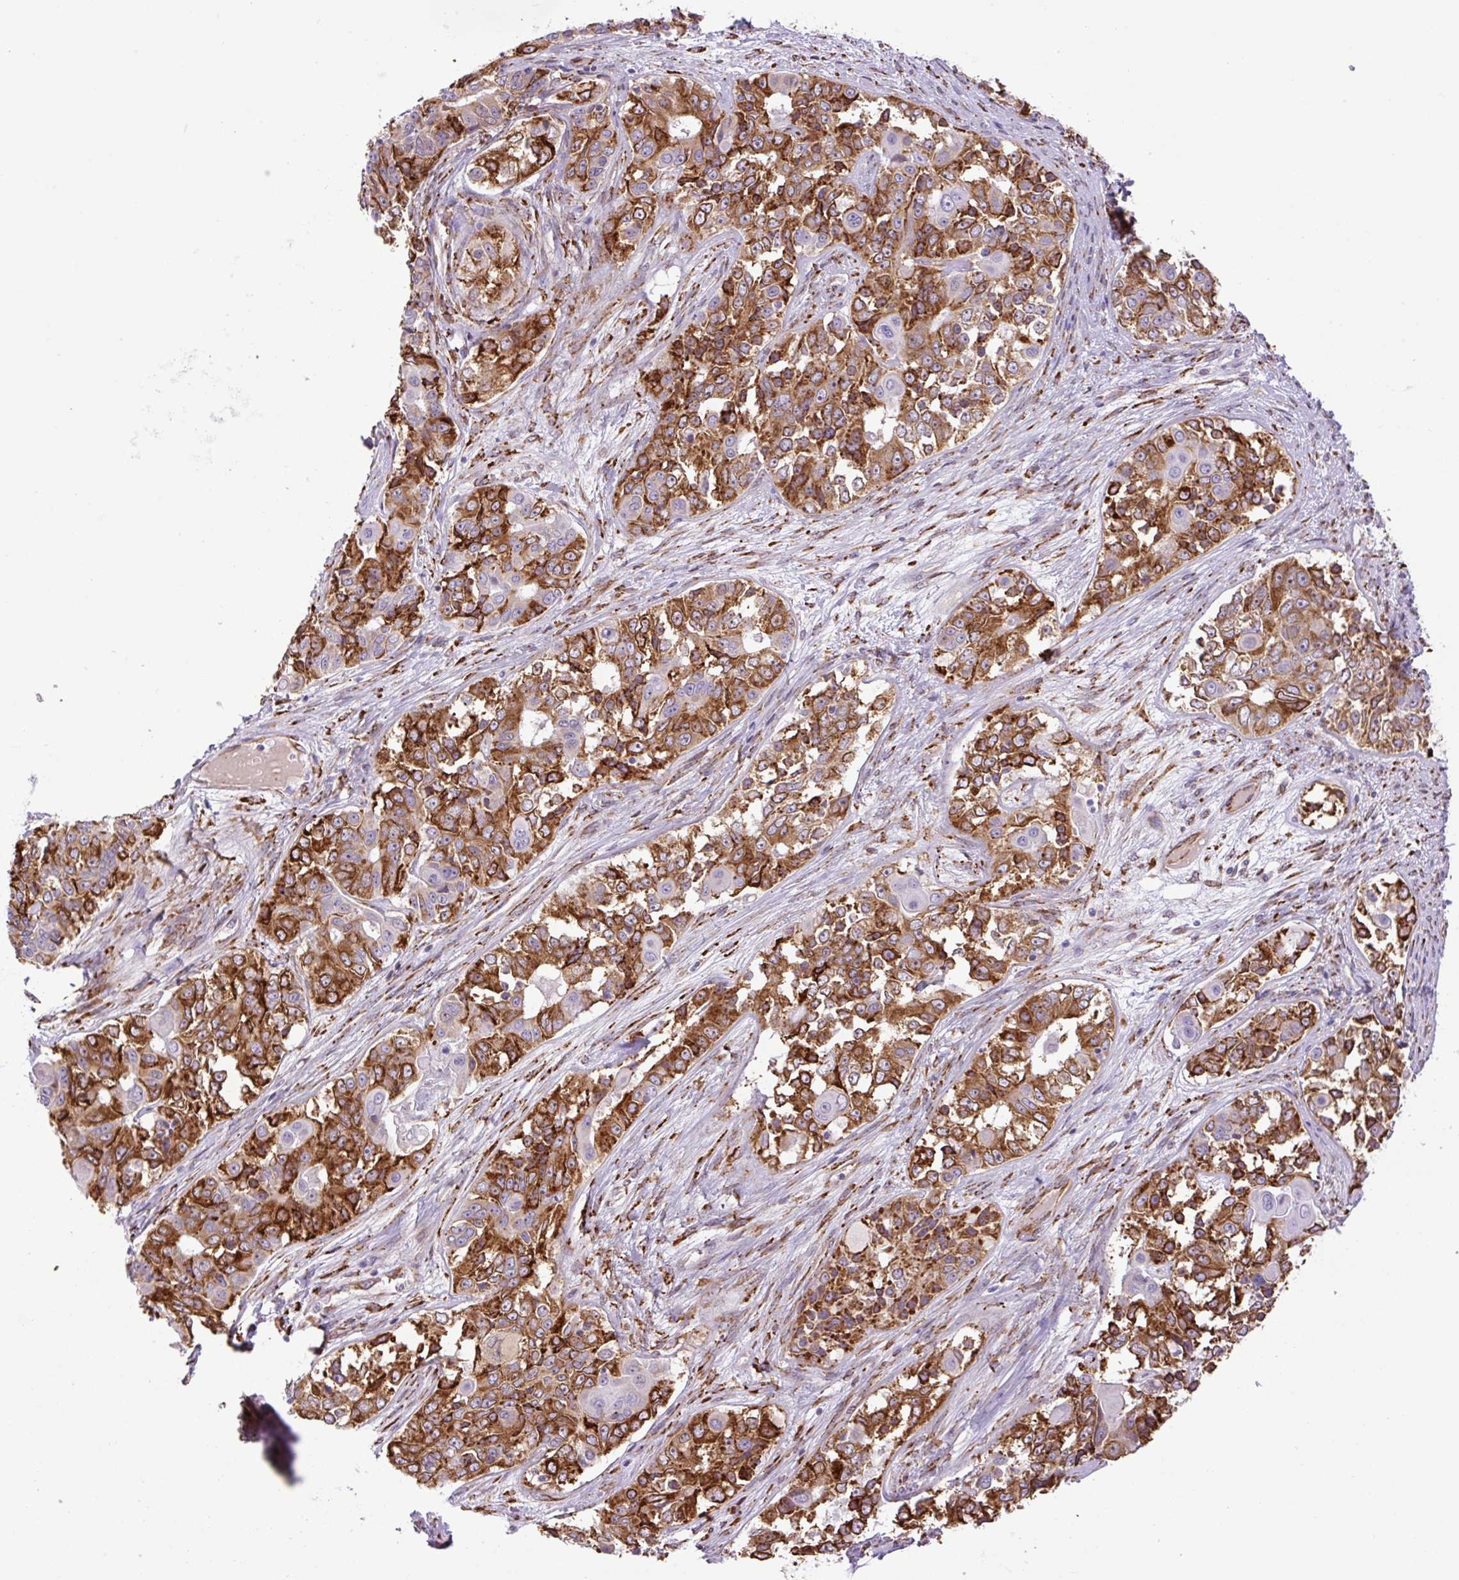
{"staining": {"intensity": "strong", "quantity": "25%-75%", "location": "cytoplasmic/membranous"}, "tissue": "ovarian cancer", "cell_type": "Tumor cells", "image_type": "cancer", "snomed": [{"axis": "morphology", "description": "Carcinoma, endometroid"}, {"axis": "topography", "description": "Ovary"}], "caption": "Strong cytoplasmic/membranous positivity for a protein is present in approximately 25%-75% of tumor cells of endometroid carcinoma (ovarian) using immunohistochemistry.", "gene": "RAB30", "patient": {"sex": "female", "age": 51}}